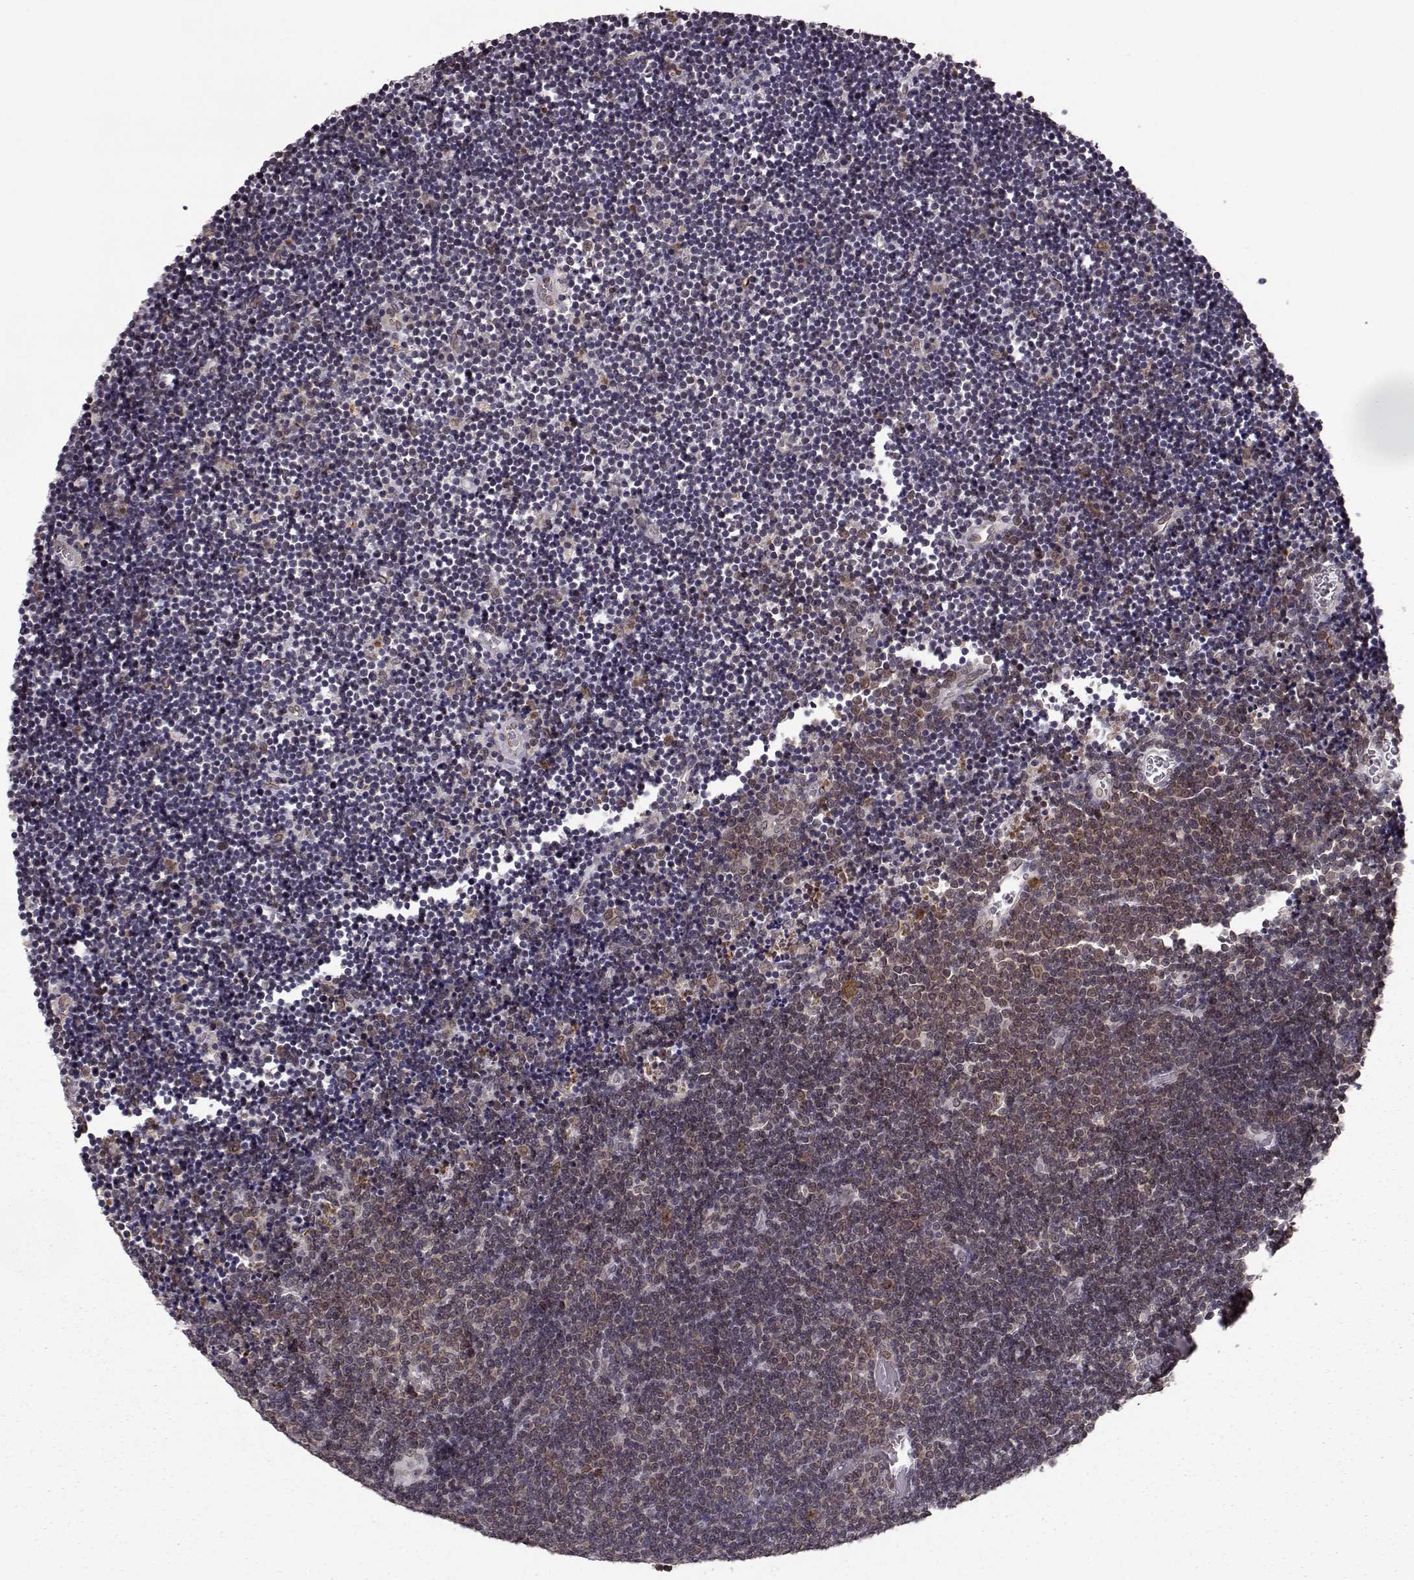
{"staining": {"intensity": "weak", "quantity": "<25%", "location": "cytoplasmic/membranous,nuclear"}, "tissue": "lymphoma", "cell_type": "Tumor cells", "image_type": "cancer", "snomed": [{"axis": "morphology", "description": "Malignant lymphoma, non-Hodgkin's type, Low grade"}, {"axis": "topography", "description": "Brain"}], "caption": "There is no significant positivity in tumor cells of malignant lymphoma, non-Hodgkin's type (low-grade).", "gene": "NUP37", "patient": {"sex": "female", "age": 66}}